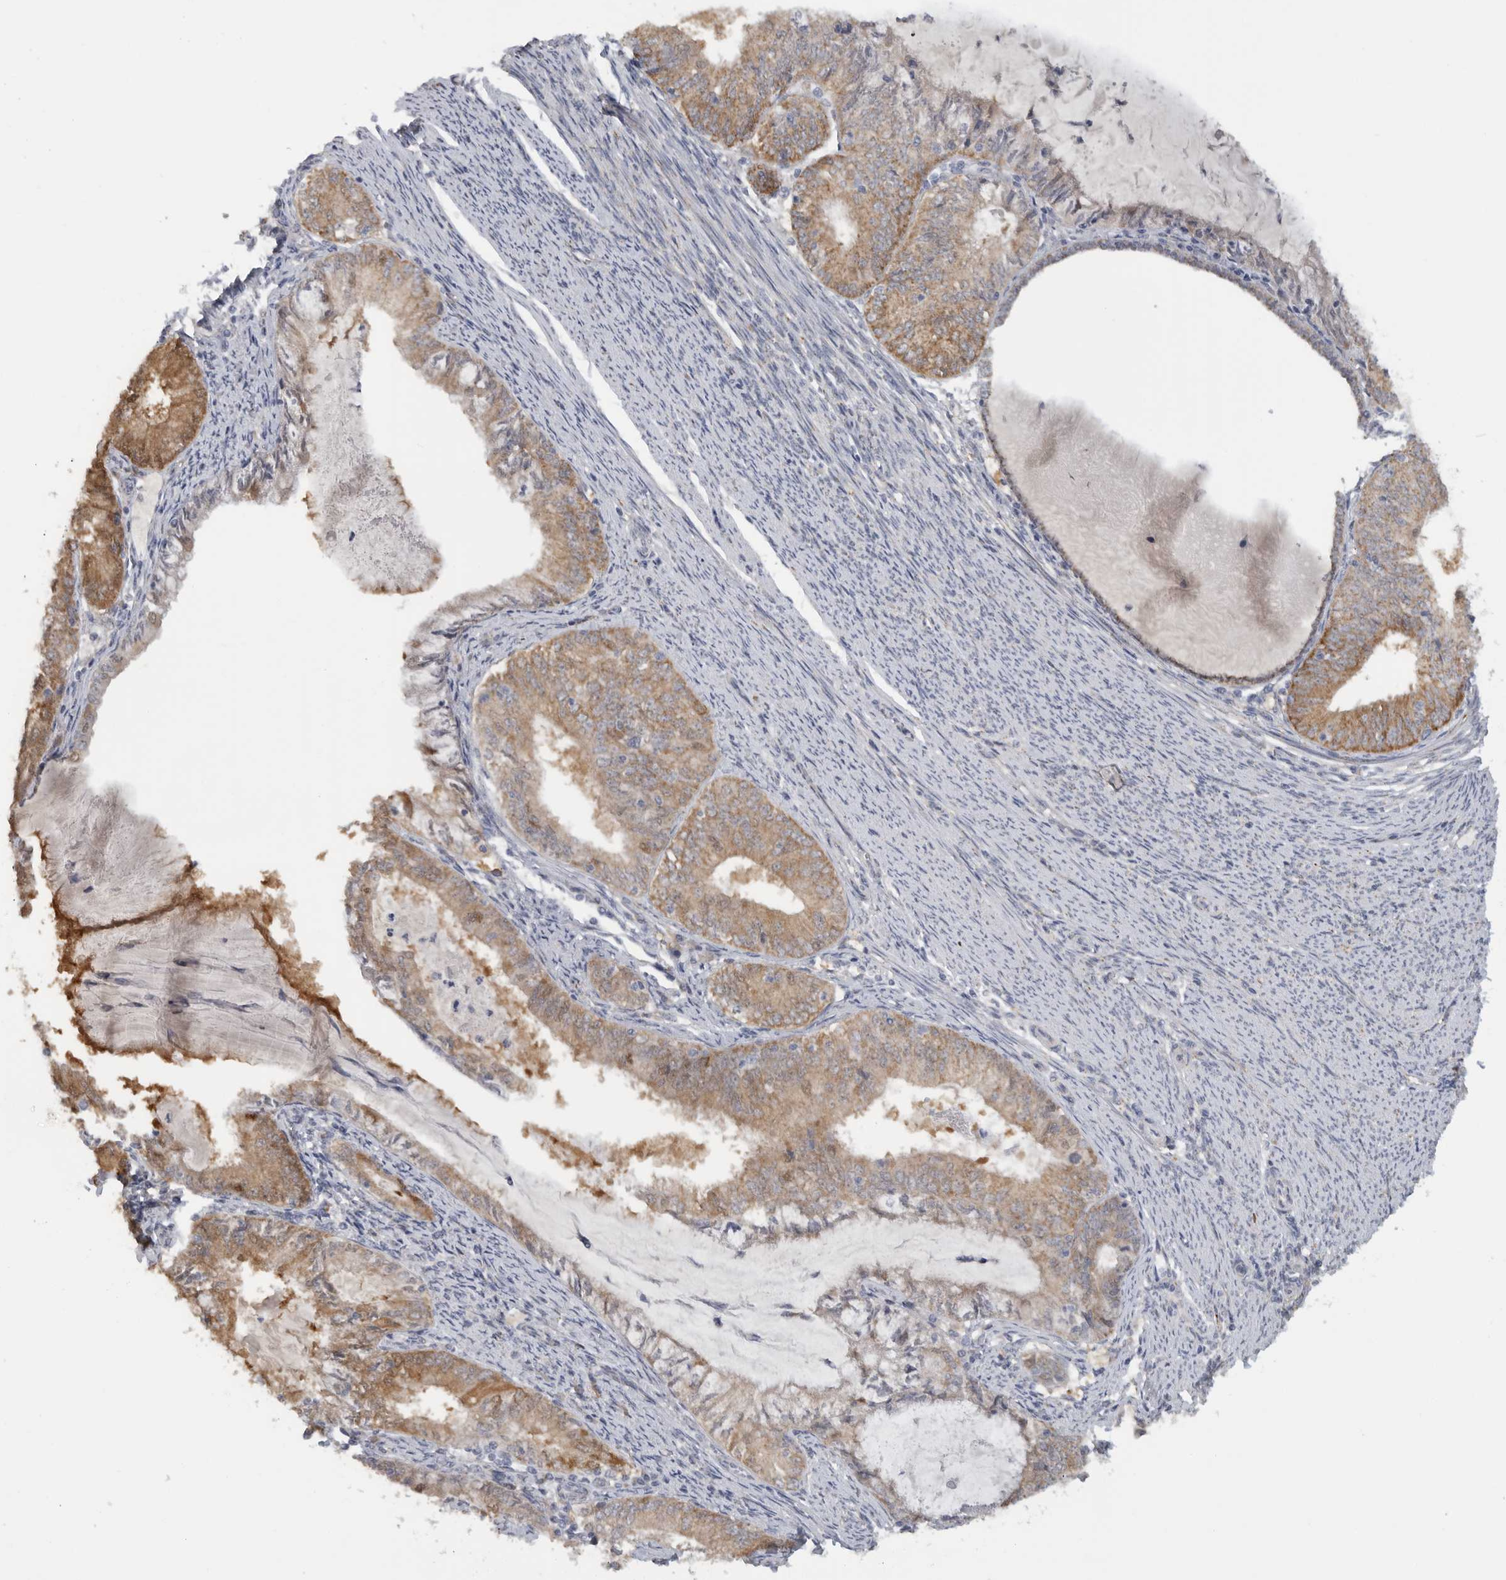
{"staining": {"intensity": "moderate", "quantity": ">75%", "location": "cytoplasmic/membranous"}, "tissue": "endometrial cancer", "cell_type": "Tumor cells", "image_type": "cancer", "snomed": [{"axis": "morphology", "description": "Adenocarcinoma, NOS"}, {"axis": "topography", "description": "Endometrium"}], "caption": "The micrograph exhibits a brown stain indicating the presence of a protein in the cytoplasmic/membranous of tumor cells in endometrial cancer.", "gene": "DYRK2", "patient": {"sex": "female", "age": 57}}